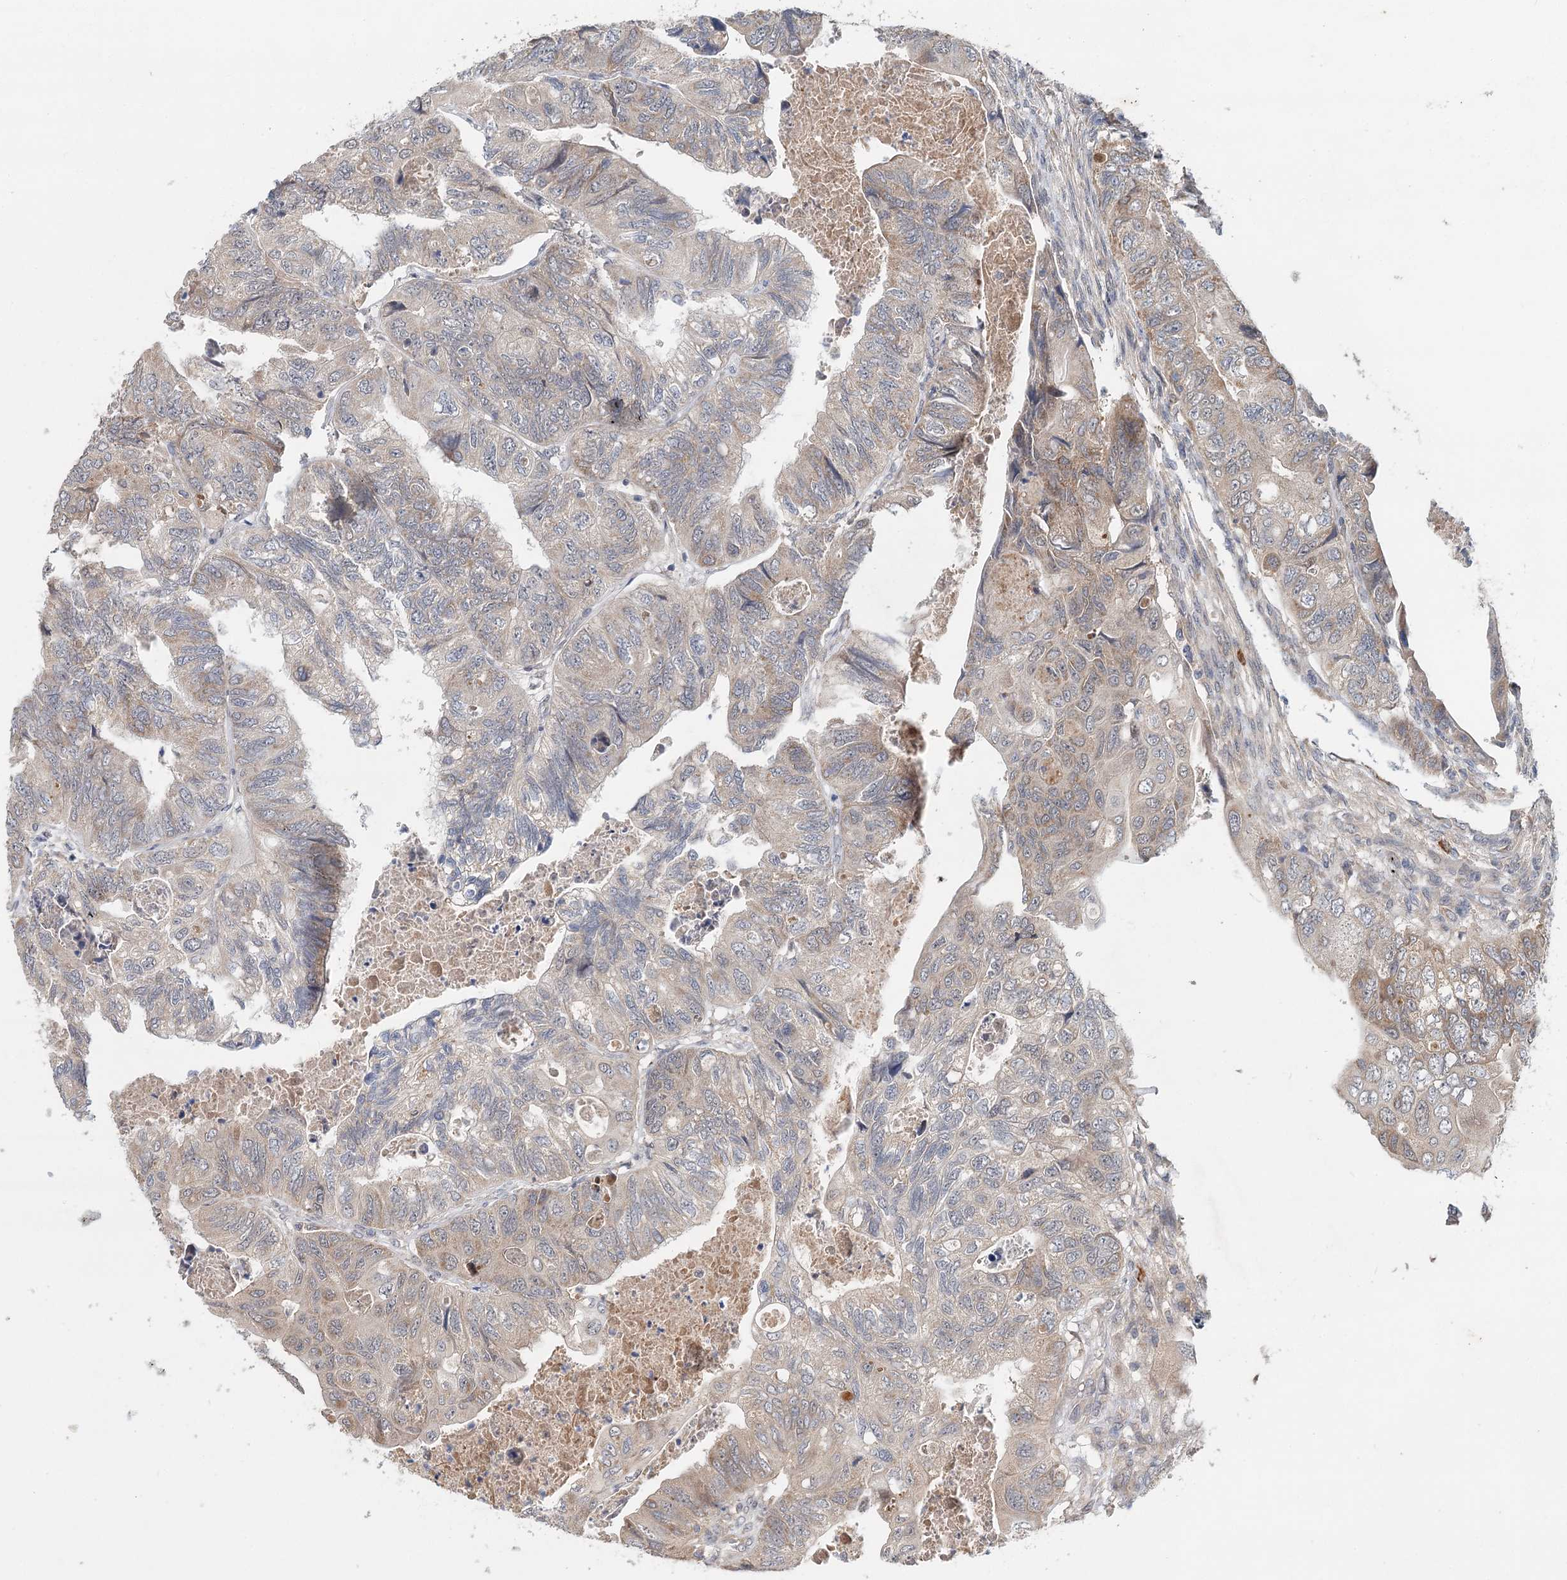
{"staining": {"intensity": "weak", "quantity": "<25%", "location": "cytoplasmic/membranous"}, "tissue": "colorectal cancer", "cell_type": "Tumor cells", "image_type": "cancer", "snomed": [{"axis": "morphology", "description": "Adenocarcinoma, NOS"}, {"axis": "topography", "description": "Rectum"}], "caption": "Colorectal cancer (adenocarcinoma) was stained to show a protein in brown. There is no significant expression in tumor cells.", "gene": "AP3B1", "patient": {"sex": "male", "age": 63}}